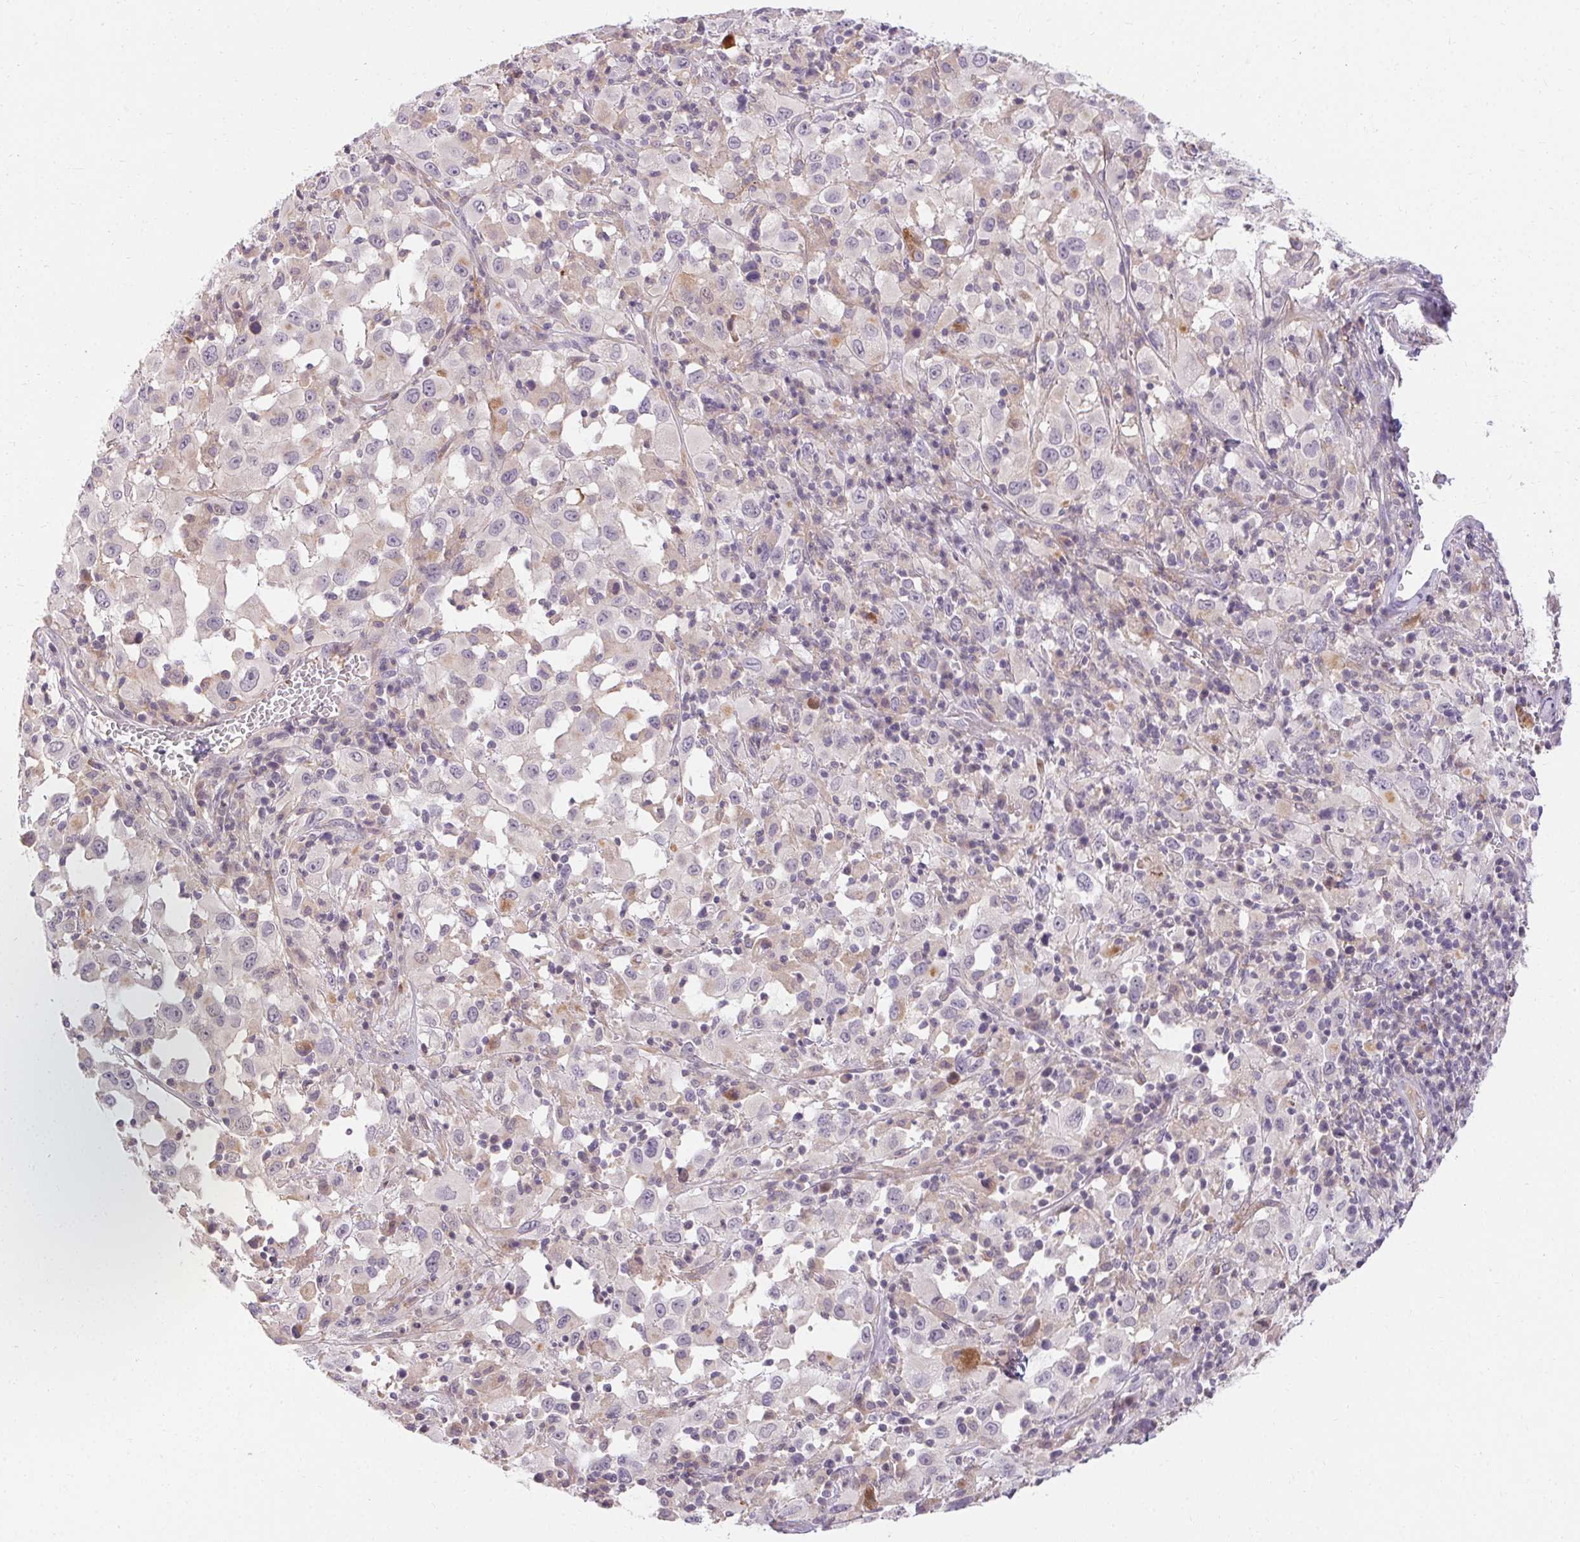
{"staining": {"intensity": "moderate", "quantity": "<25%", "location": "cytoplasmic/membranous,nuclear"}, "tissue": "melanoma", "cell_type": "Tumor cells", "image_type": "cancer", "snomed": [{"axis": "morphology", "description": "Malignant melanoma, Metastatic site"}, {"axis": "topography", "description": "Soft tissue"}], "caption": "DAB (3,3'-diaminobenzidine) immunohistochemical staining of human melanoma exhibits moderate cytoplasmic/membranous and nuclear protein positivity in about <25% of tumor cells.", "gene": "TMEM52B", "patient": {"sex": "male", "age": 50}}